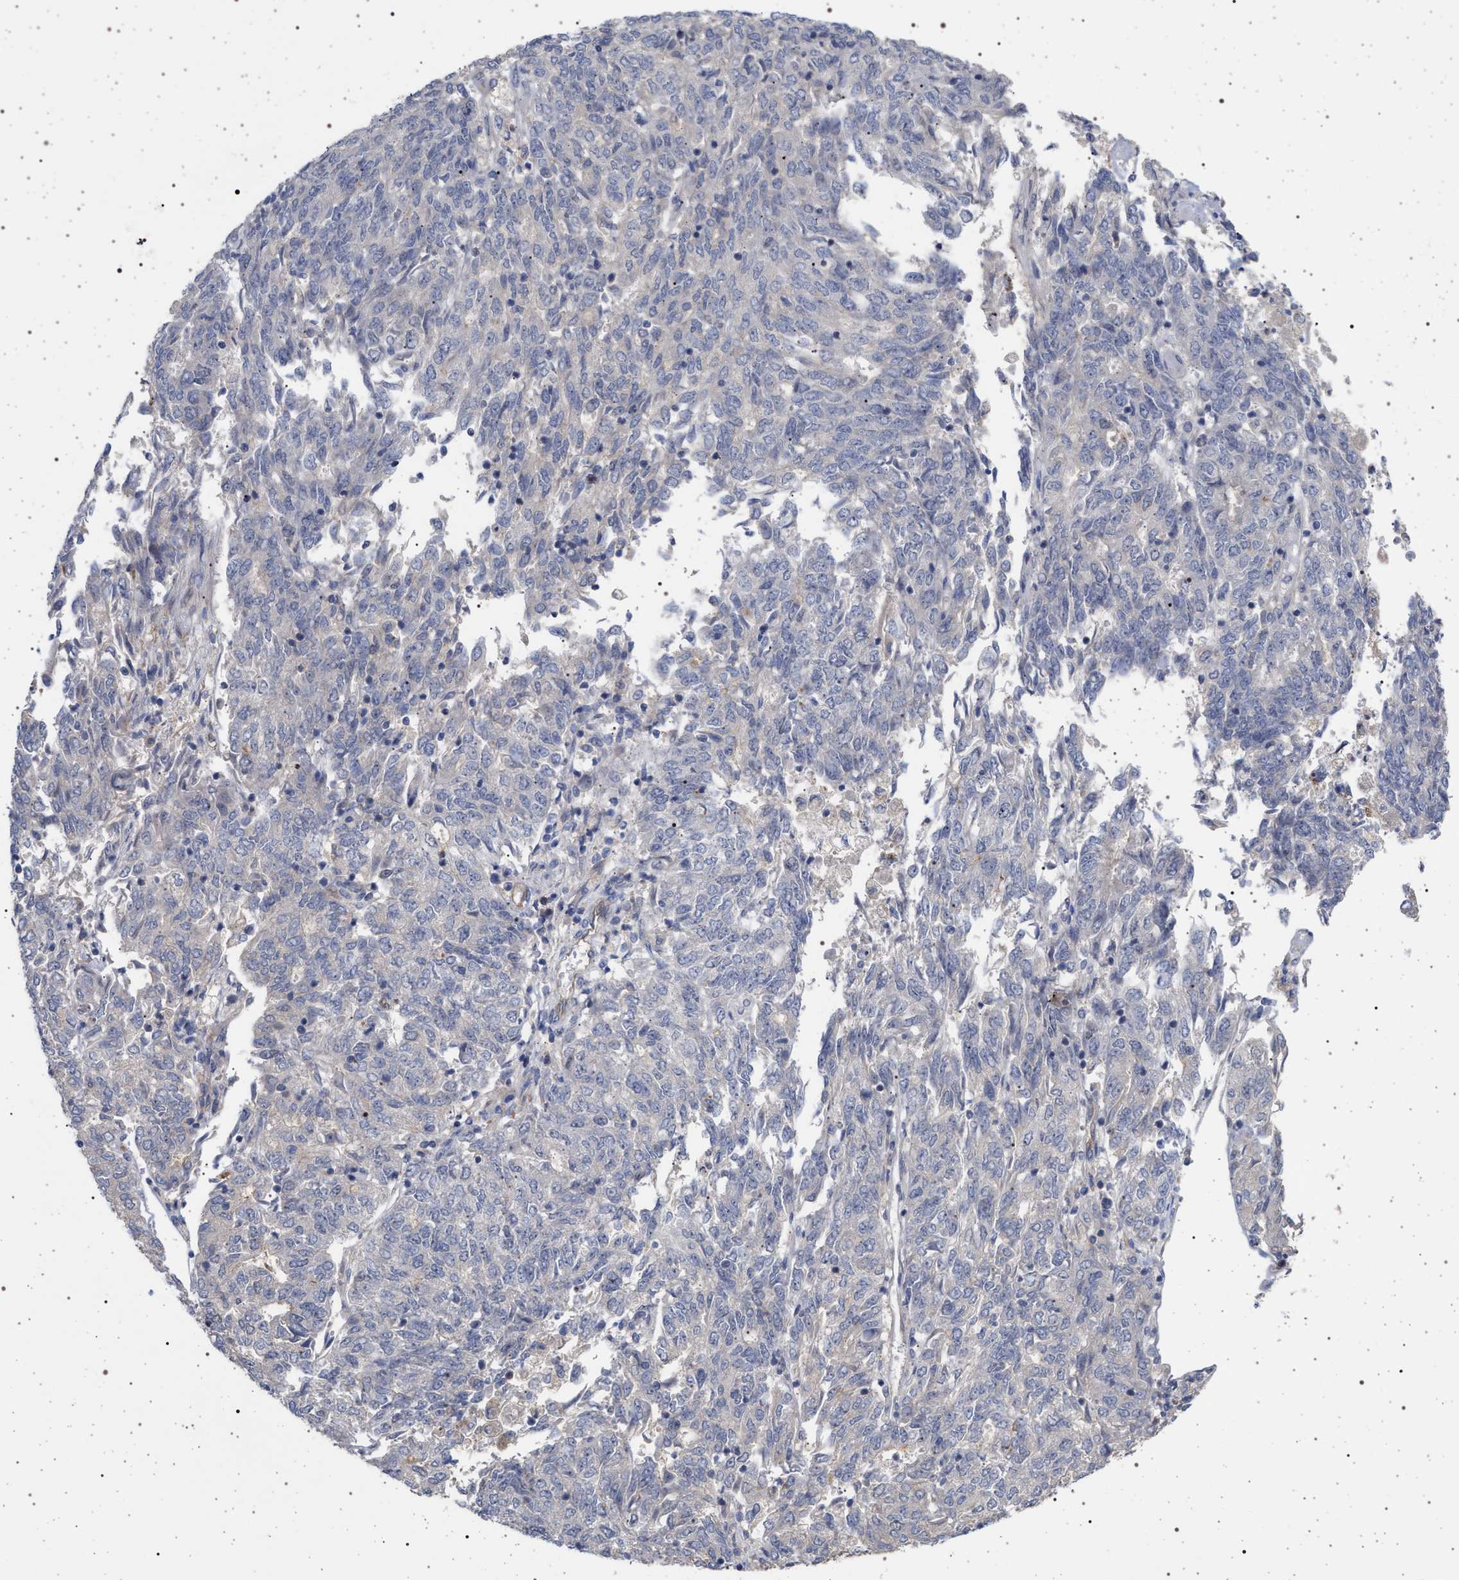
{"staining": {"intensity": "negative", "quantity": "none", "location": "none"}, "tissue": "endometrial cancer", "cell_type": "Tumor cells", "image_type": "cancer", "snomed": [{"axis": "morphology", "description": "Adenocarcinoma, NOS"}, {"axis": "topography", "description": "Endometrium"}], "caption": "Immunohistochemistry (IHC) histopathology image of adenocarcinoma (endometrial) stained for a protein (brown), which exhibits no positivity in tumor cells.", "gene": "RBM48", "patient": {"sex": "female", "age": 80}}